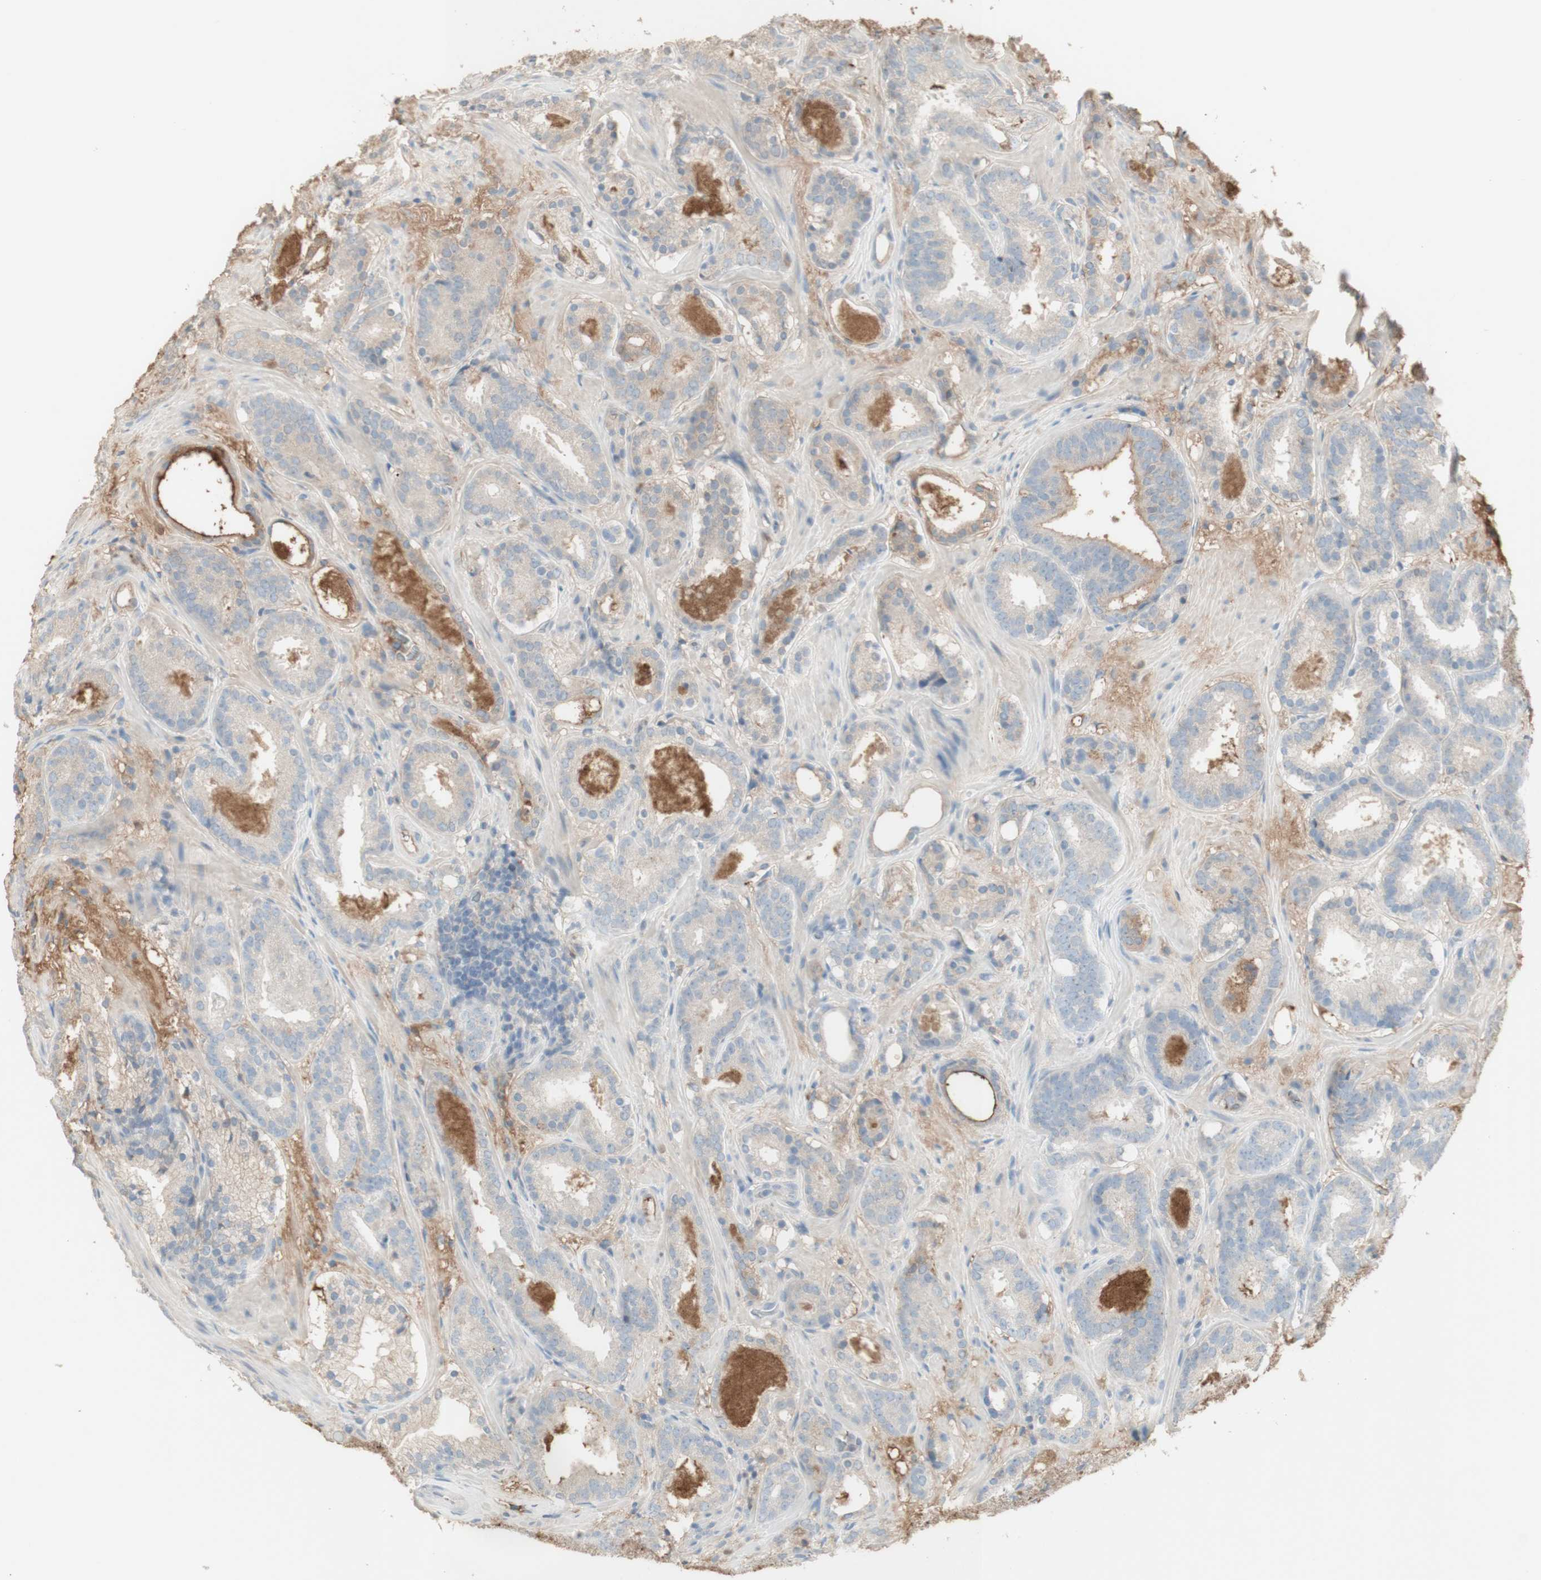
{"staining": {"intensity": "negative", "quantity": "none", "location": "none"}, "tissue": "prostate cancer", "cell_type": "Tumor cells", "image_type": "cancer", "snomed": [{"axis": "morphology", "description": "Adenocarcinoma, Low grade"}, {"axis": "topography", "description": "Prostate"}], "caption": "This photomicrograph is of adenocarcinoma (low-grade) (prostate) stained with immunohistochemistry (IHC) to label a protein in brown with the nuclei are counter-stained blue. There is no staining in tumor cells.", "gene": "IFNG", "patient": {"sex": "male", "age": 69}}